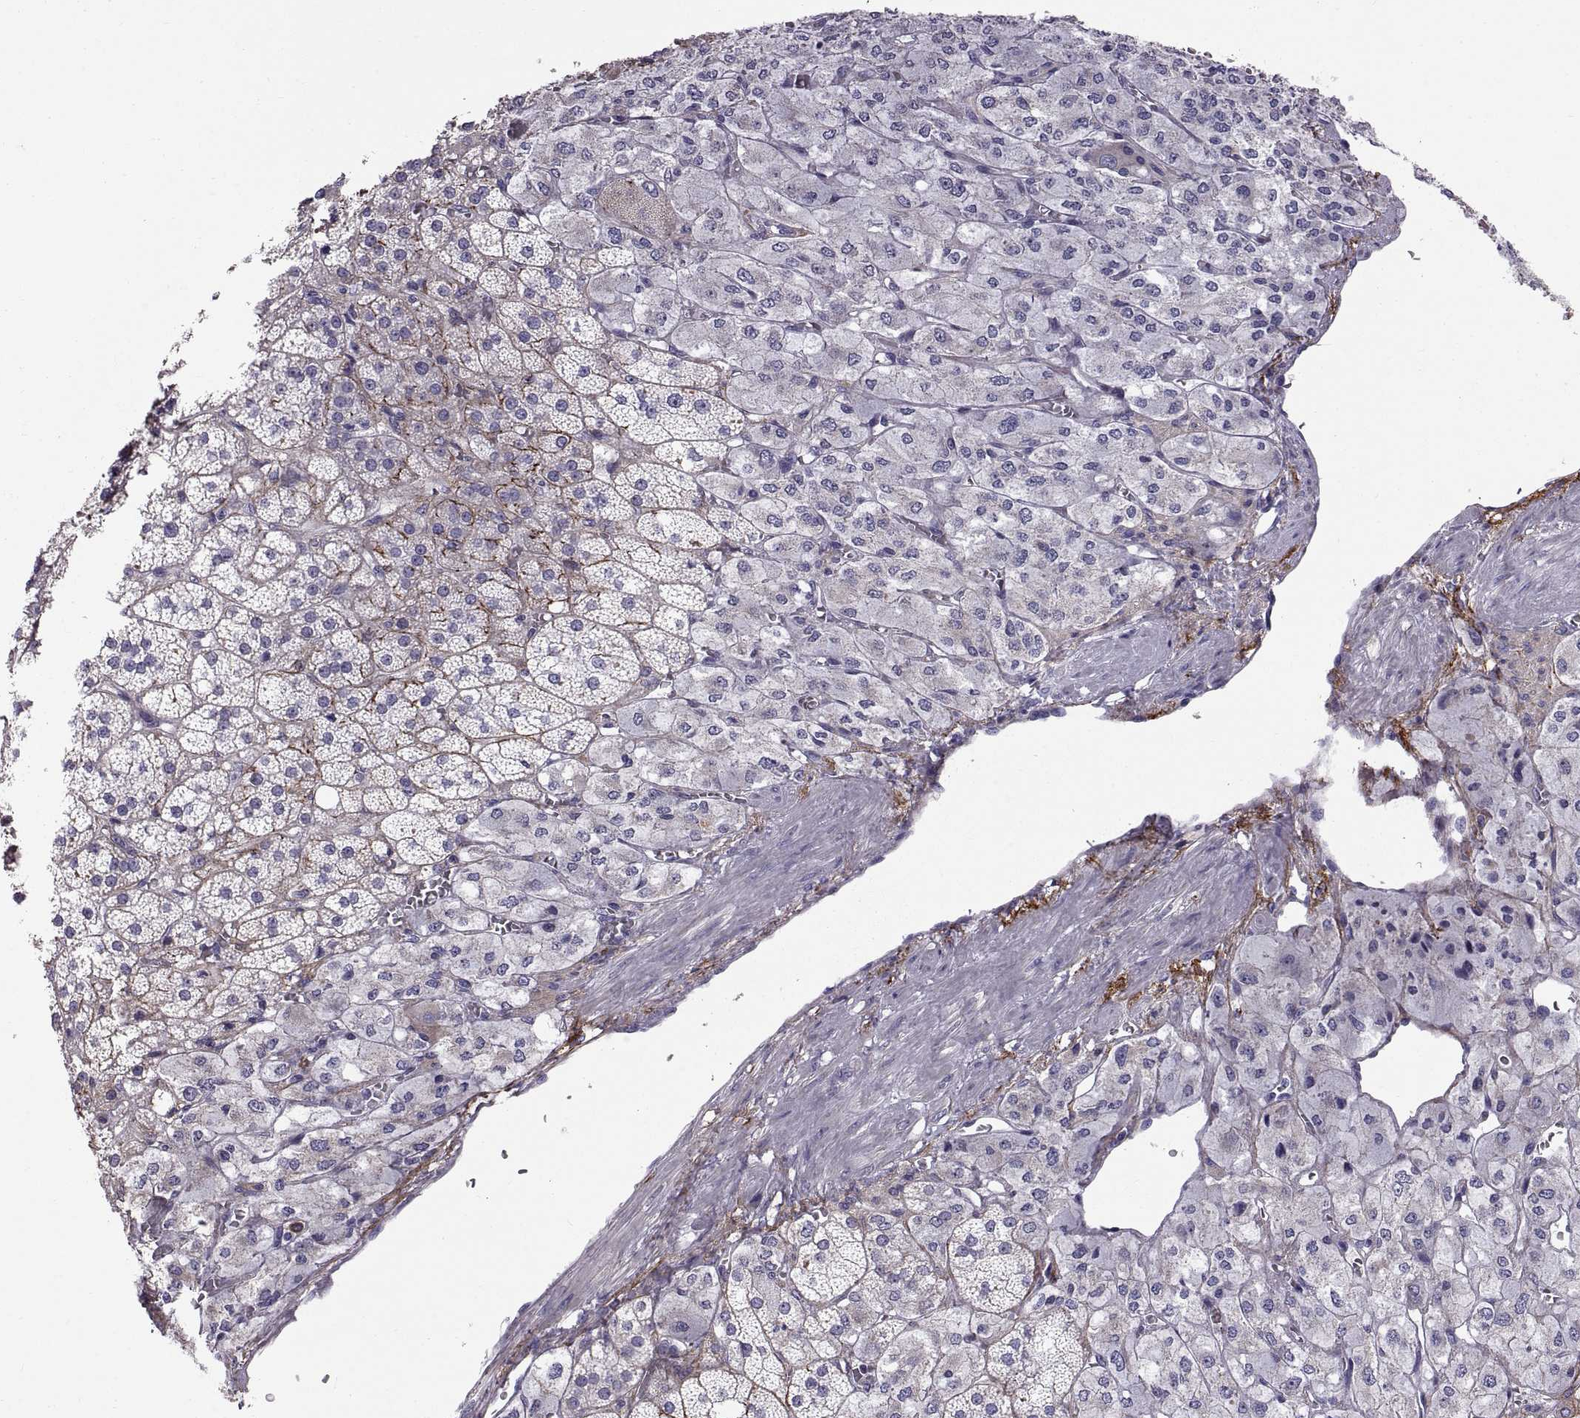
{"staining": {"intensity": "negative", "quantity": "none", "location": "none"}, "tissue": "adrenal gland", "cell_type": "Glandular cells", "image_type": "normal", "snomed": [{"axis": "morphology", "description": "Normal tissue, NOS"}, {"axis": "topography", "description": "Adrenal gland"}], "caption": "The photomicrograph demonstrates no significant positivity in glandular cells of adrenal gland.", "gene": "EMILIN2", "patient": {"sex": "female", "age": 60}}